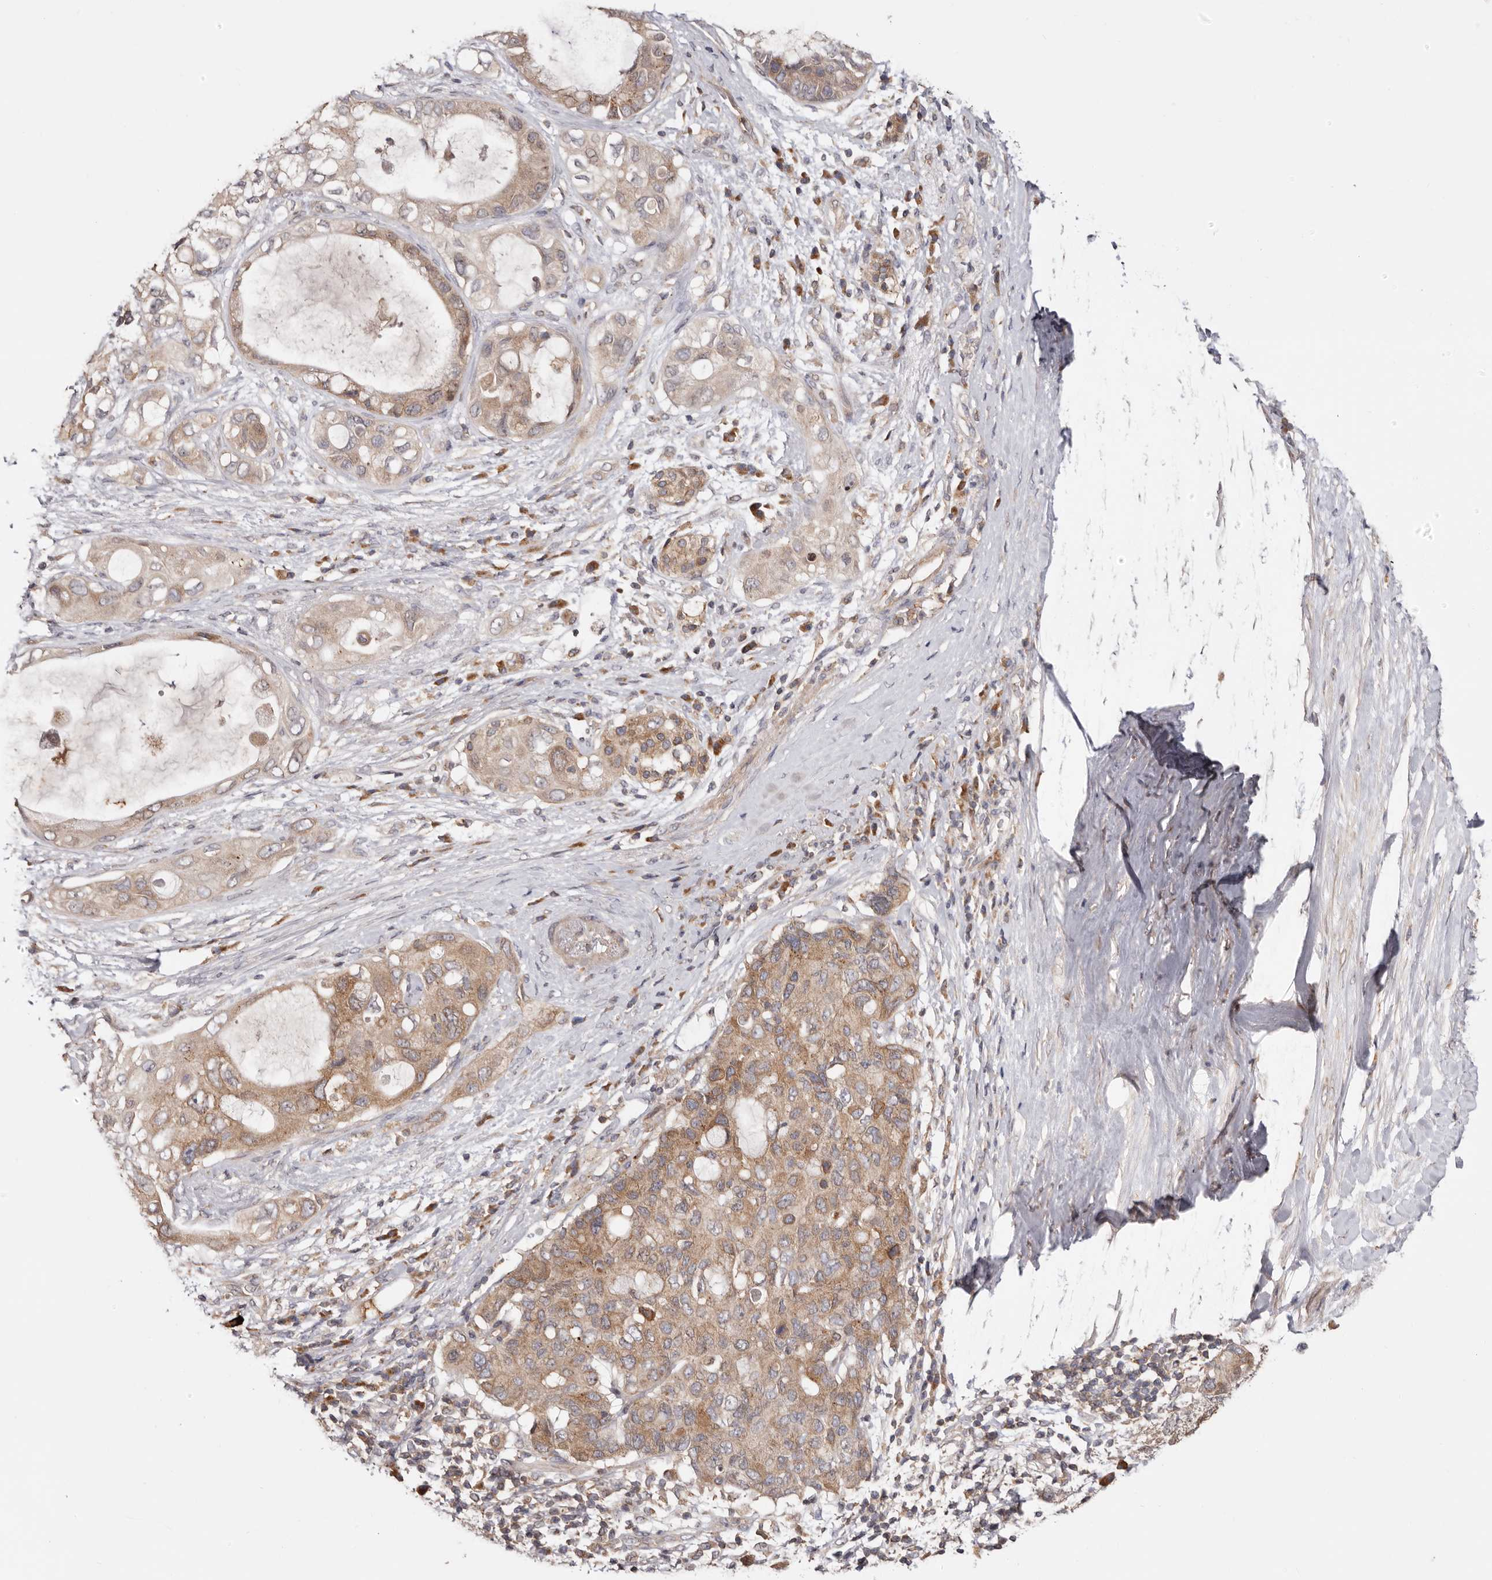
{"staining": {"intensity": "moderate", "quantity": ">75%", "location": "cytoplasmic/membranous"}, "tissue": "pancreatic cancer", "cell_type": "Tumor cells", "image_type": "cancer", "snomed": [{"axis": "morphology", "description": "Adenocarcinoma, NOS"}, {"axis": "topography", "description": "Pancreas"}], "caption": "Immunohistochemistry (DAB (3,3'-diaminobenzidine)) staining of pancreatic adenocarcinoma shows moderate cytoplasmic/membranous protein staining in about >75% of tumor cells. (IHC, brightfield microscopy, high magnification).", "gene": "TMUB1", "patient": {"sex": "female", "age": 56}}